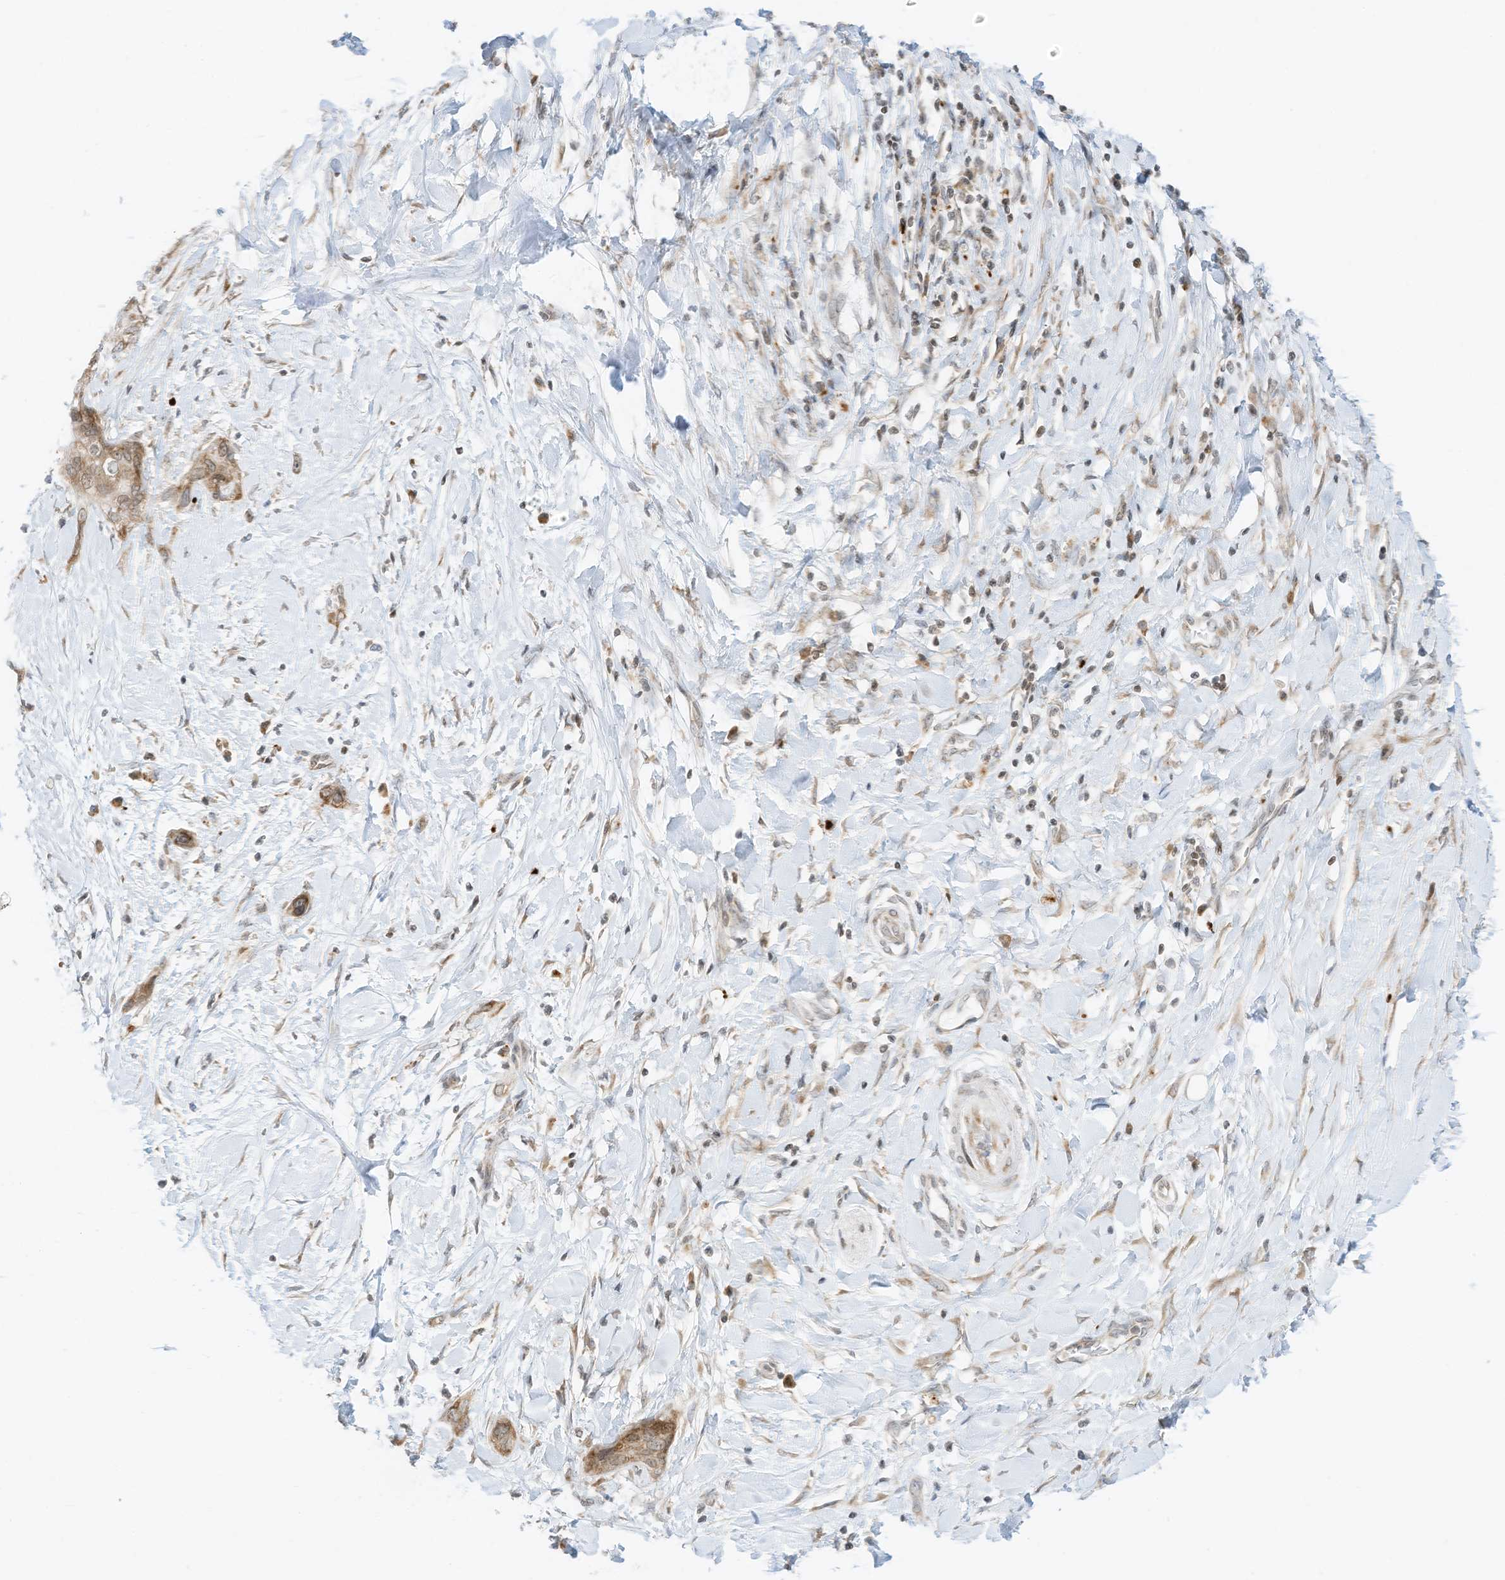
{"staining": {"intensity": "moderate", "quantity": "<25%", "location": "cytoplasmic/membranous"}, "tissue": "pancreatic cancer", "cell_type": "Tumor cells", "image_type": "cancer", "snomed": [{"axis": "morphology", "description": "Normal tissue, NOS"}, {"axis": "morphology", "description": "Adenocarcinoma, NOS"}, {"axis": "topography", "description": "Pancreas"}, {"axis": "topography", "description": "Peripheral nerve tissue"}], "caption": "Immunohistochemistry (IHC) of adenocarcinoma (pancreatic) exhibits low levels of moderate cytoplasmic/membranous expression in approximately <25% of tumor cells.", "gene": "EDF1", "patient": {"sex": "male", "age": 59}}